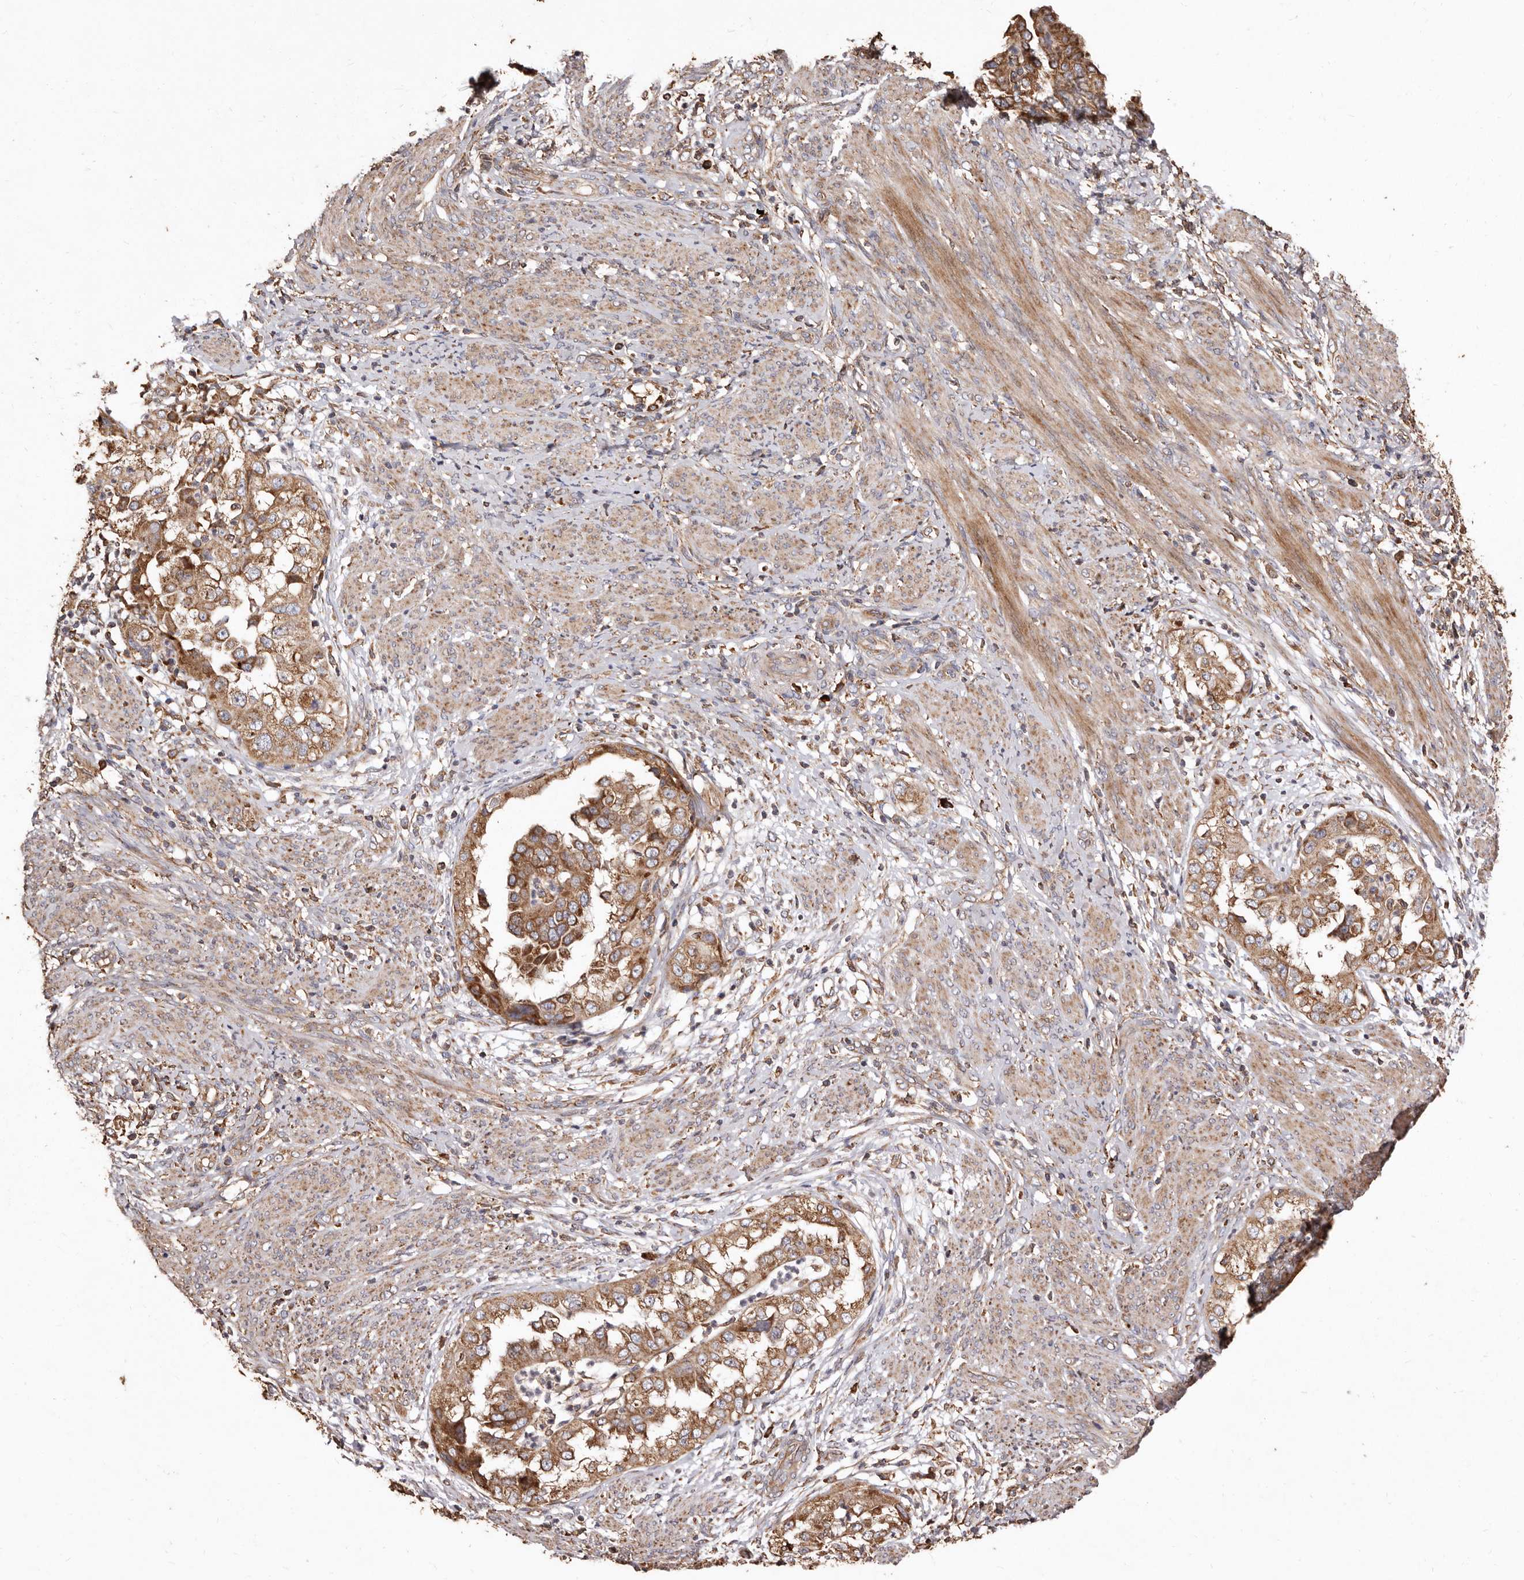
{"staining": {"intensity": "moderate", "quantity": ">75%", "location": "cytoplasmic/membranous"}, "tissue": "endometrial cancer", "cell_type": "Tumor cells", "image_type": "cancer", "snomed": [{"axis": "morphology", "description": "Adenocarcinoma, NOS"}, {"axis": "topography", "description": "Endometrium"}], "caption": "An IHC micrograph of tumor tissue is shown. Protein staining in brown labels moderate cytoplasmic/membranous positivity in adenocarcinoma (endometrial) within tumor cells.", "gene": "STEAP2", "patient": {"sex": "female", "age": 85}}